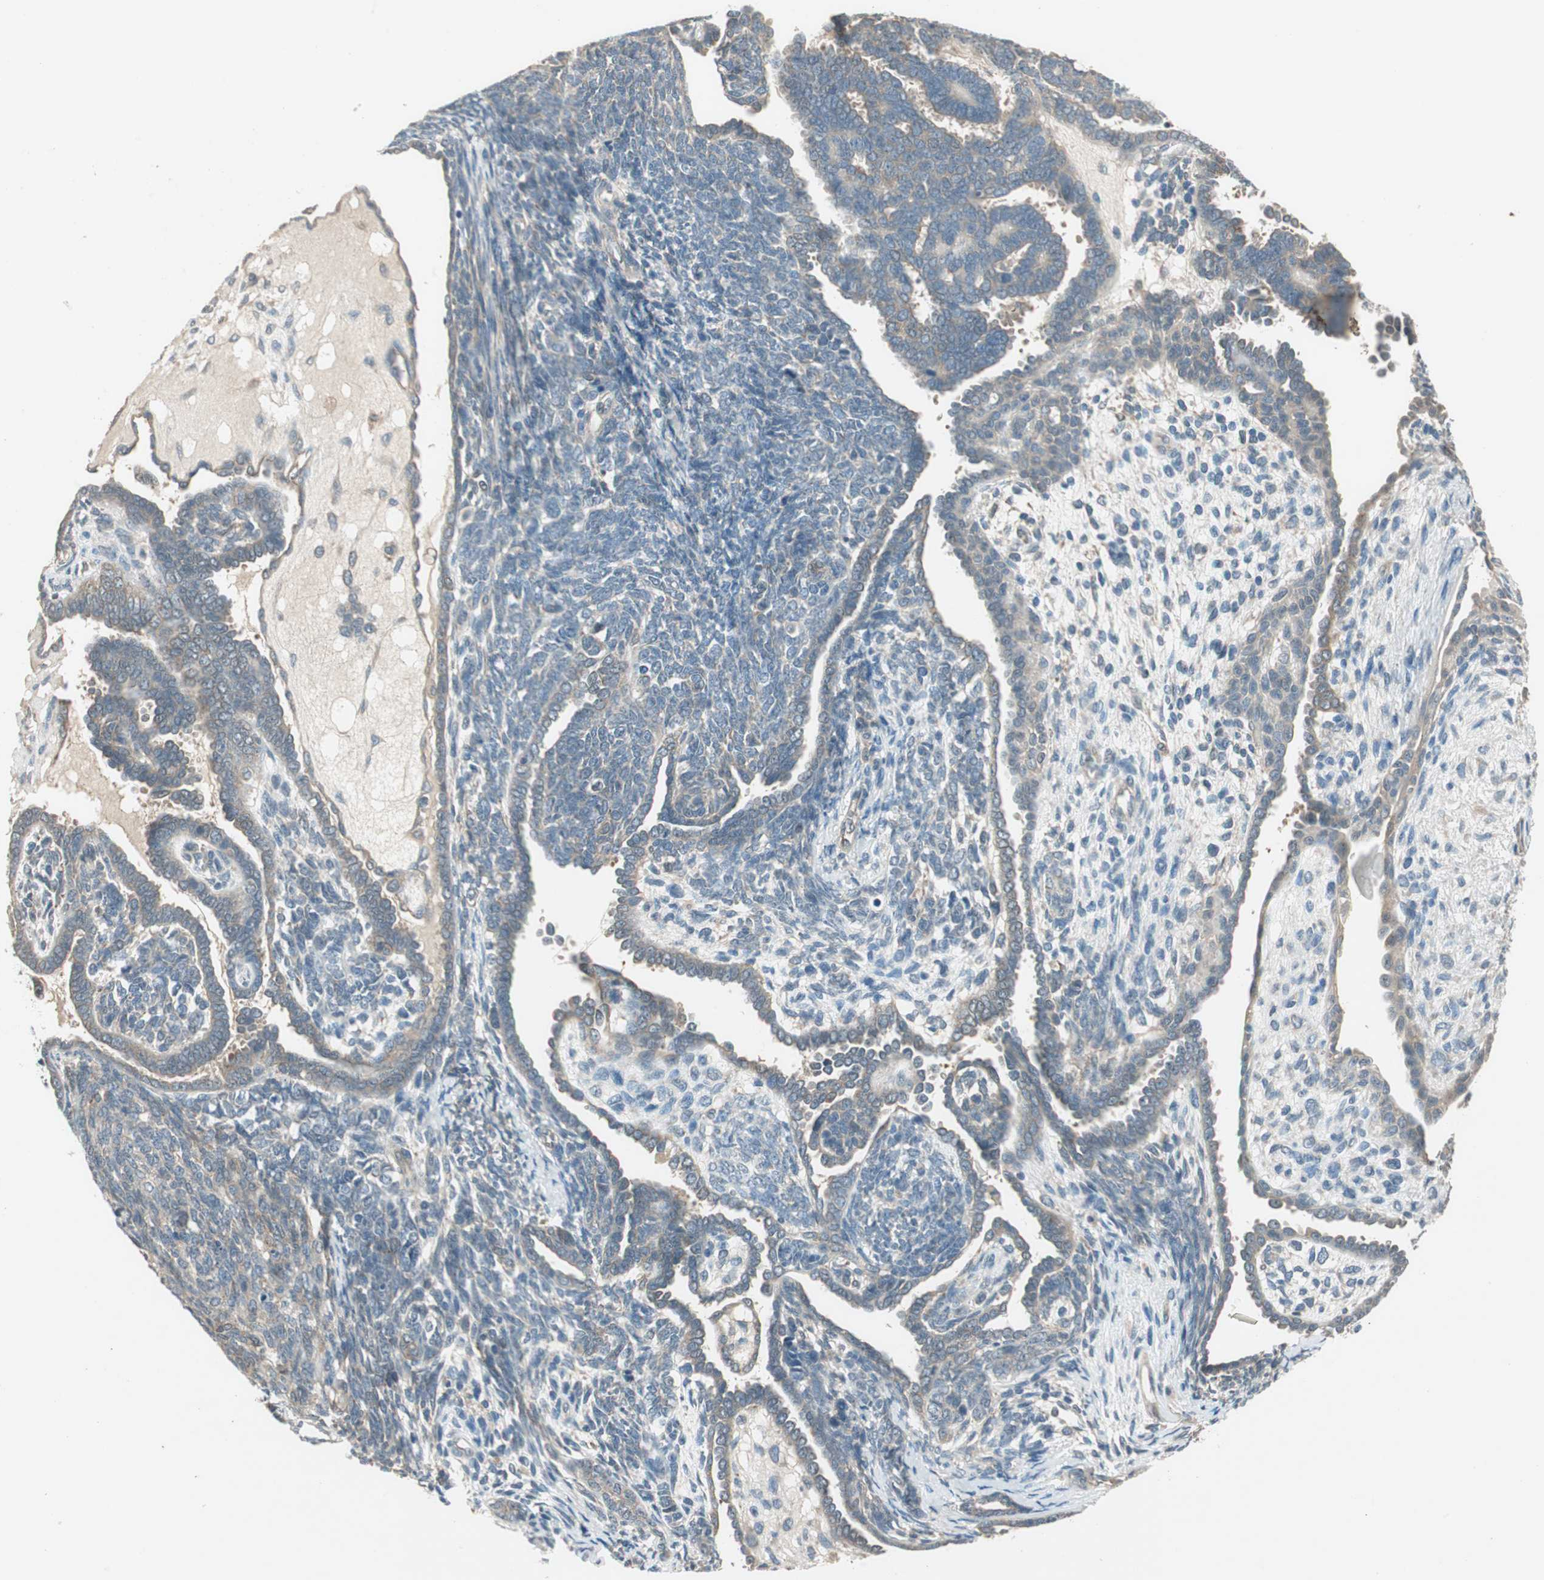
{"staining": {"intensity": "weak", "quantity": ">75%", "location": "cytoplasmic/membranous"}, "tissue": "endometrial cancer", "cell_type": "Tumor cells", "image_type": "cancer", "snomed": [{"axis": "morphology", "description": "Neoplasm, malignant, NOS"}, {"axis": "topography", "description": "Endometrium"}], "caption": "Immunohistochemistry (IHC) staining of endometrial neoplasm (malignant), which exhibits low levels of weak cytoplasmic/membranous staining in about >75% of tumor cells indicating weak cytoplasmic/membranous protein staining. The staining was performed using DAB (brown) for protein detection and nuclei were counterstained in hematoxylin (blue).", "gene": "NCLN", "patient": {"sex": "female", "age": 74}}